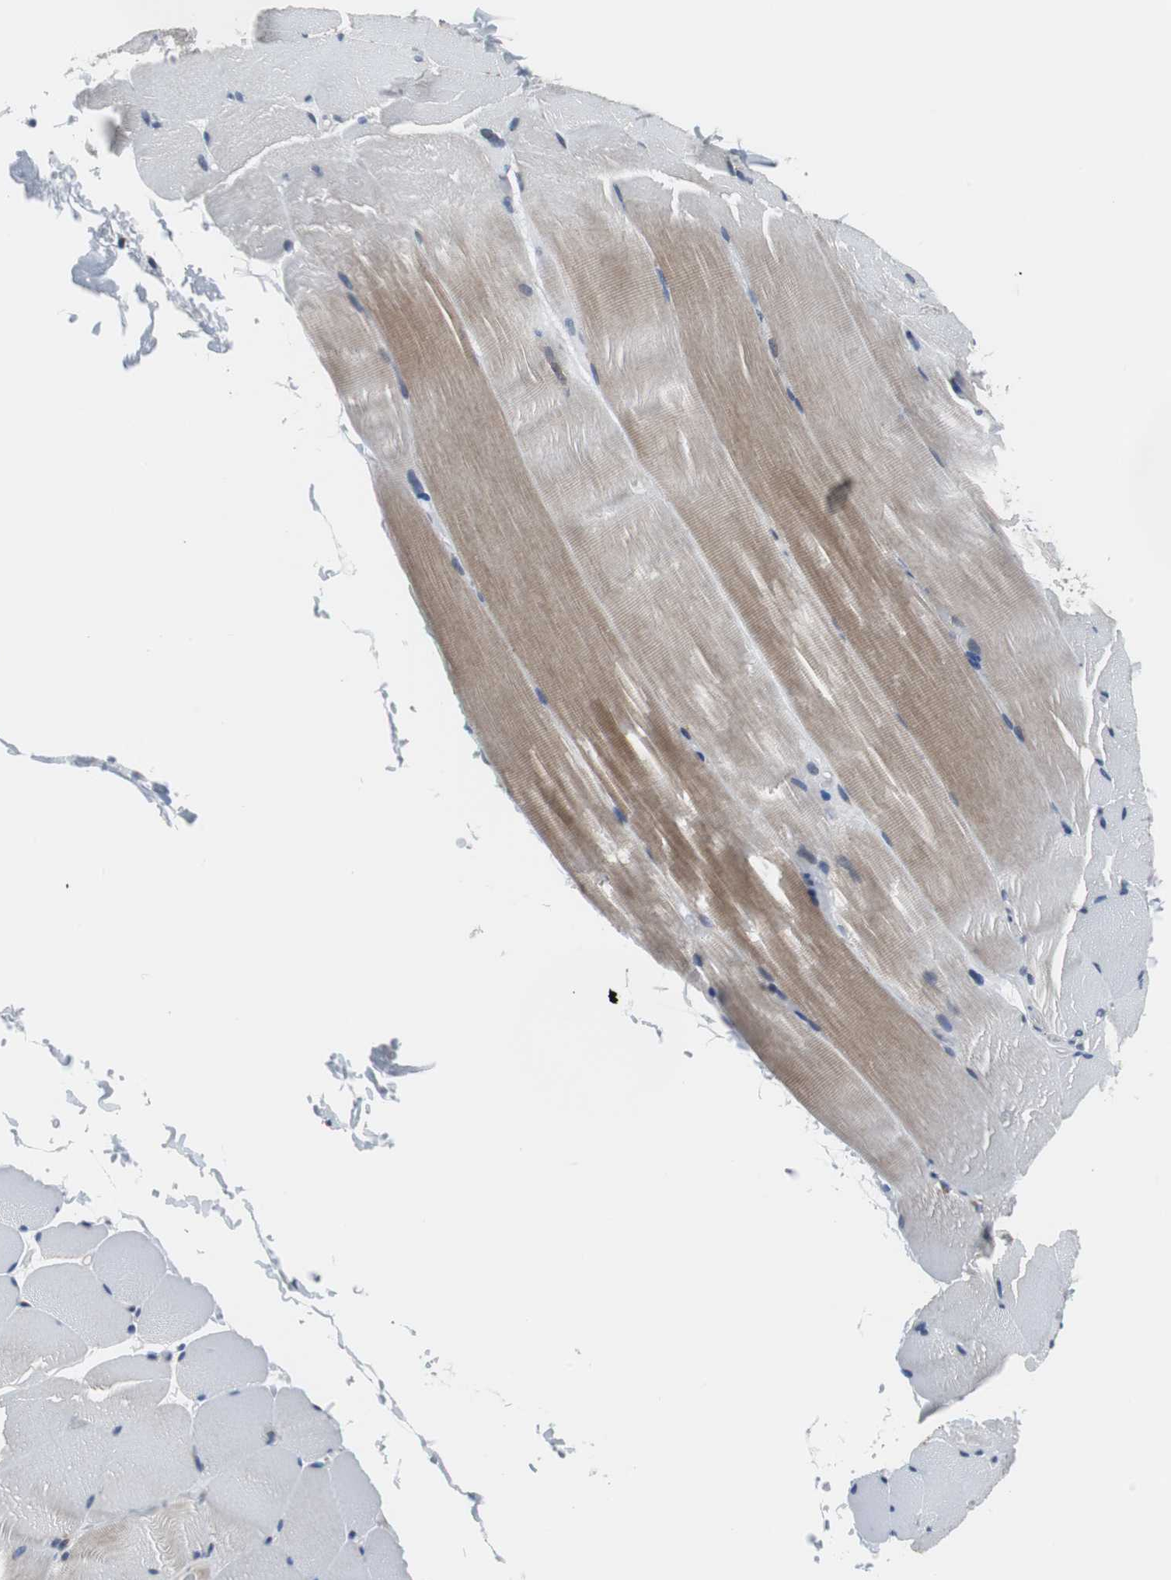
{"staining": {"intensity": "moderate", "quantity": "25%-75%", "location": "cytoplasmic/membranous"}, "tissue": "skeletal muscle", "cell_type": "Myocytes", "image_type": "normal", "snomed": [{"axis": "morphology", "description": "Normal tissue, NOS"}, {"axis": "topography", "description": "Skeletal muscle"}, {"axis": "topography", "description": "Parathyroid gland"}], "caption": "Protein staining of normal skeletal muscle demonstrates moderate cytoplasmic/membranous positivity in approximately 25%-75% of myocytes.", "gene": "TP63", "patient": {"sex": "female", "age": 37}}